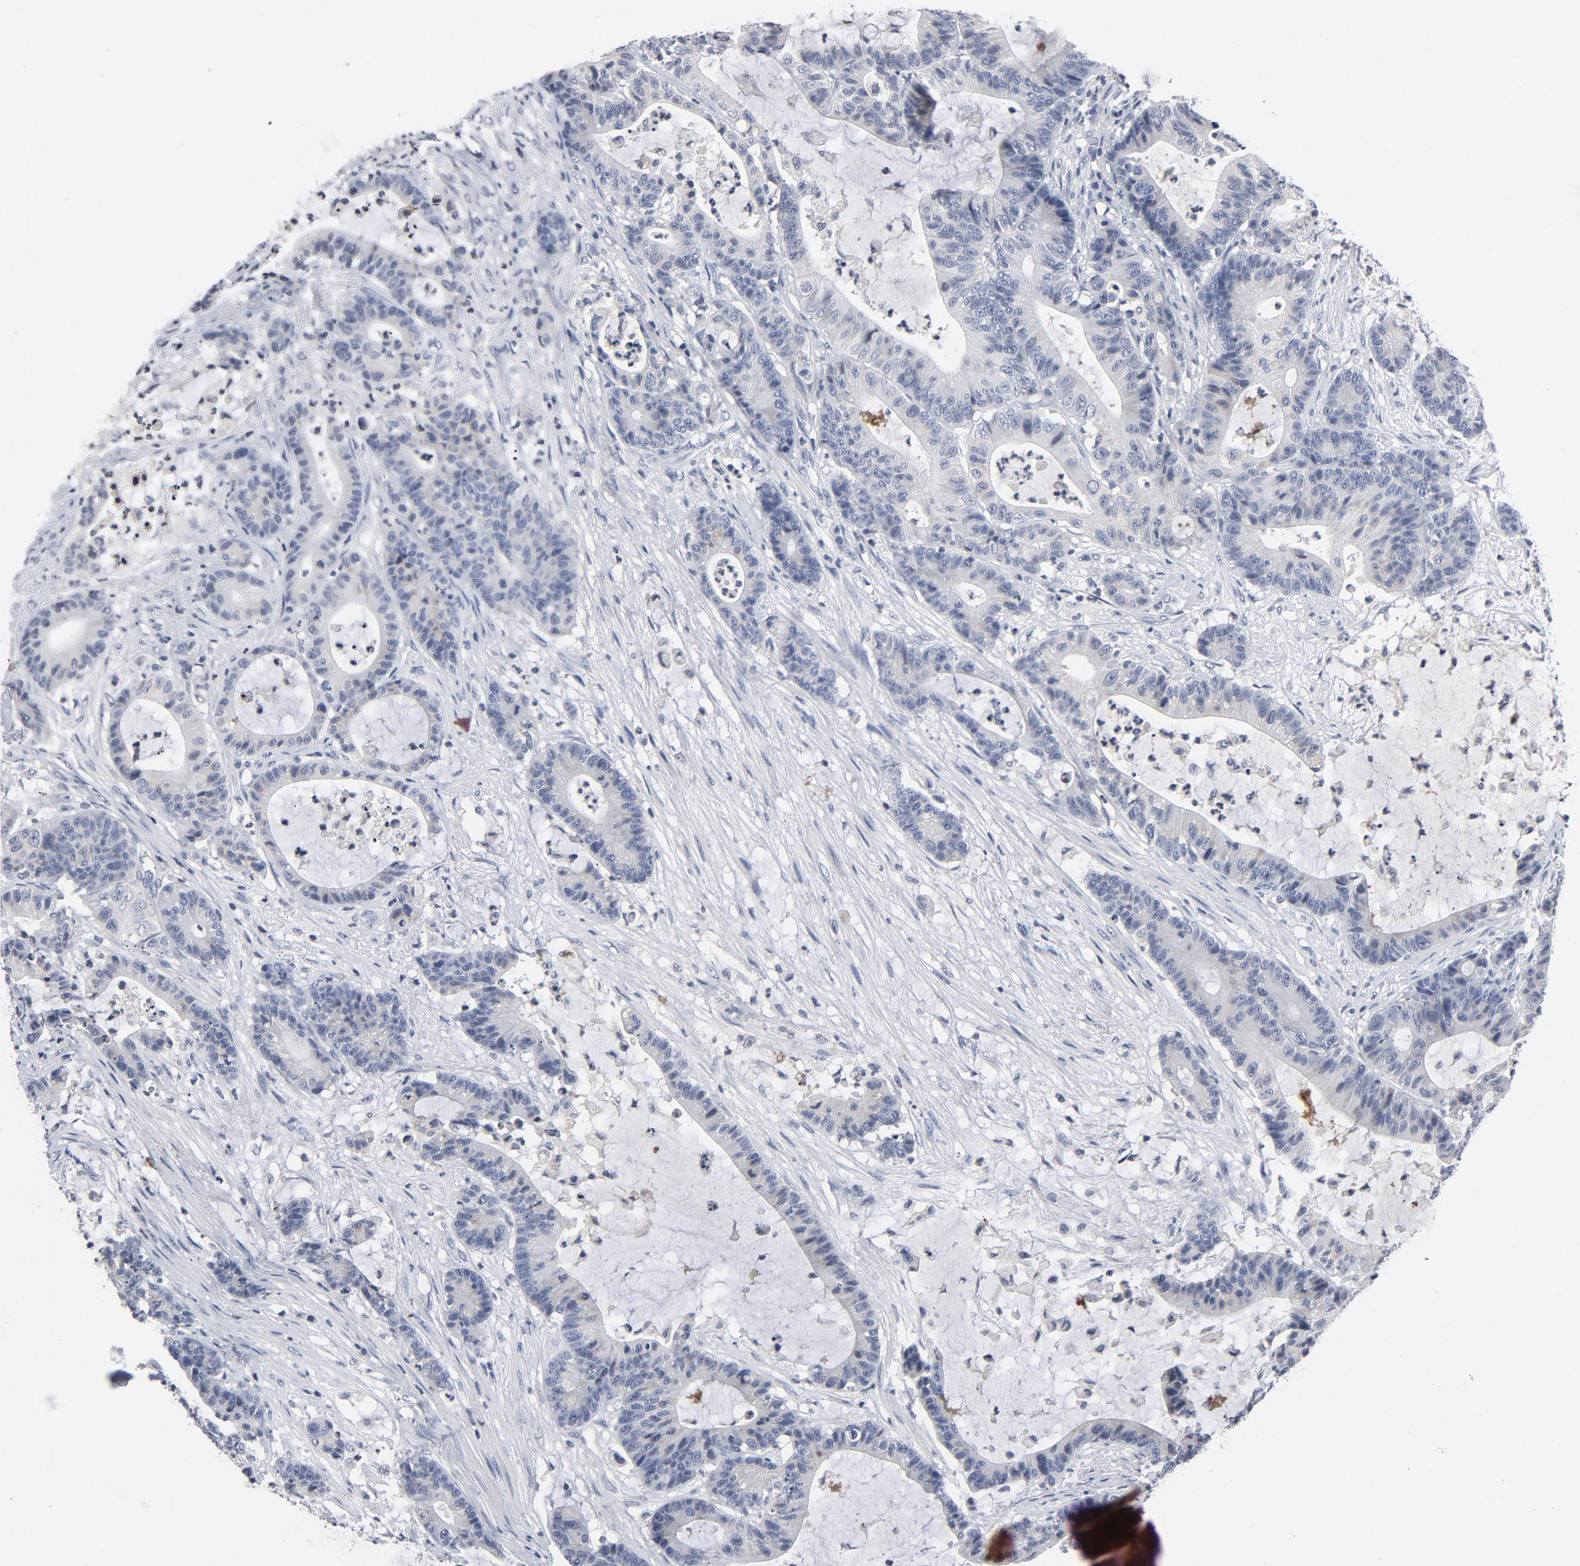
{"staining": {"intensity": "negative", "quantity": "none", "location": "none"}, "tissue": "colorectal cancer", "cell_type": "Tumor cells", "image_type": "cancer", "snomed": [{"axis": "morphology", "description": "Adenocarcinoma, NOS"}, {"axis": "topography", "description": "Colon"}], "caption": "Tumor cells are negative for protein expression in human colorectal cancer. (DAB immunohistochemistry with hematoxylin counter stain).", "gene": "TCL1A", "patient": {"sex": "female", "age": 84}}